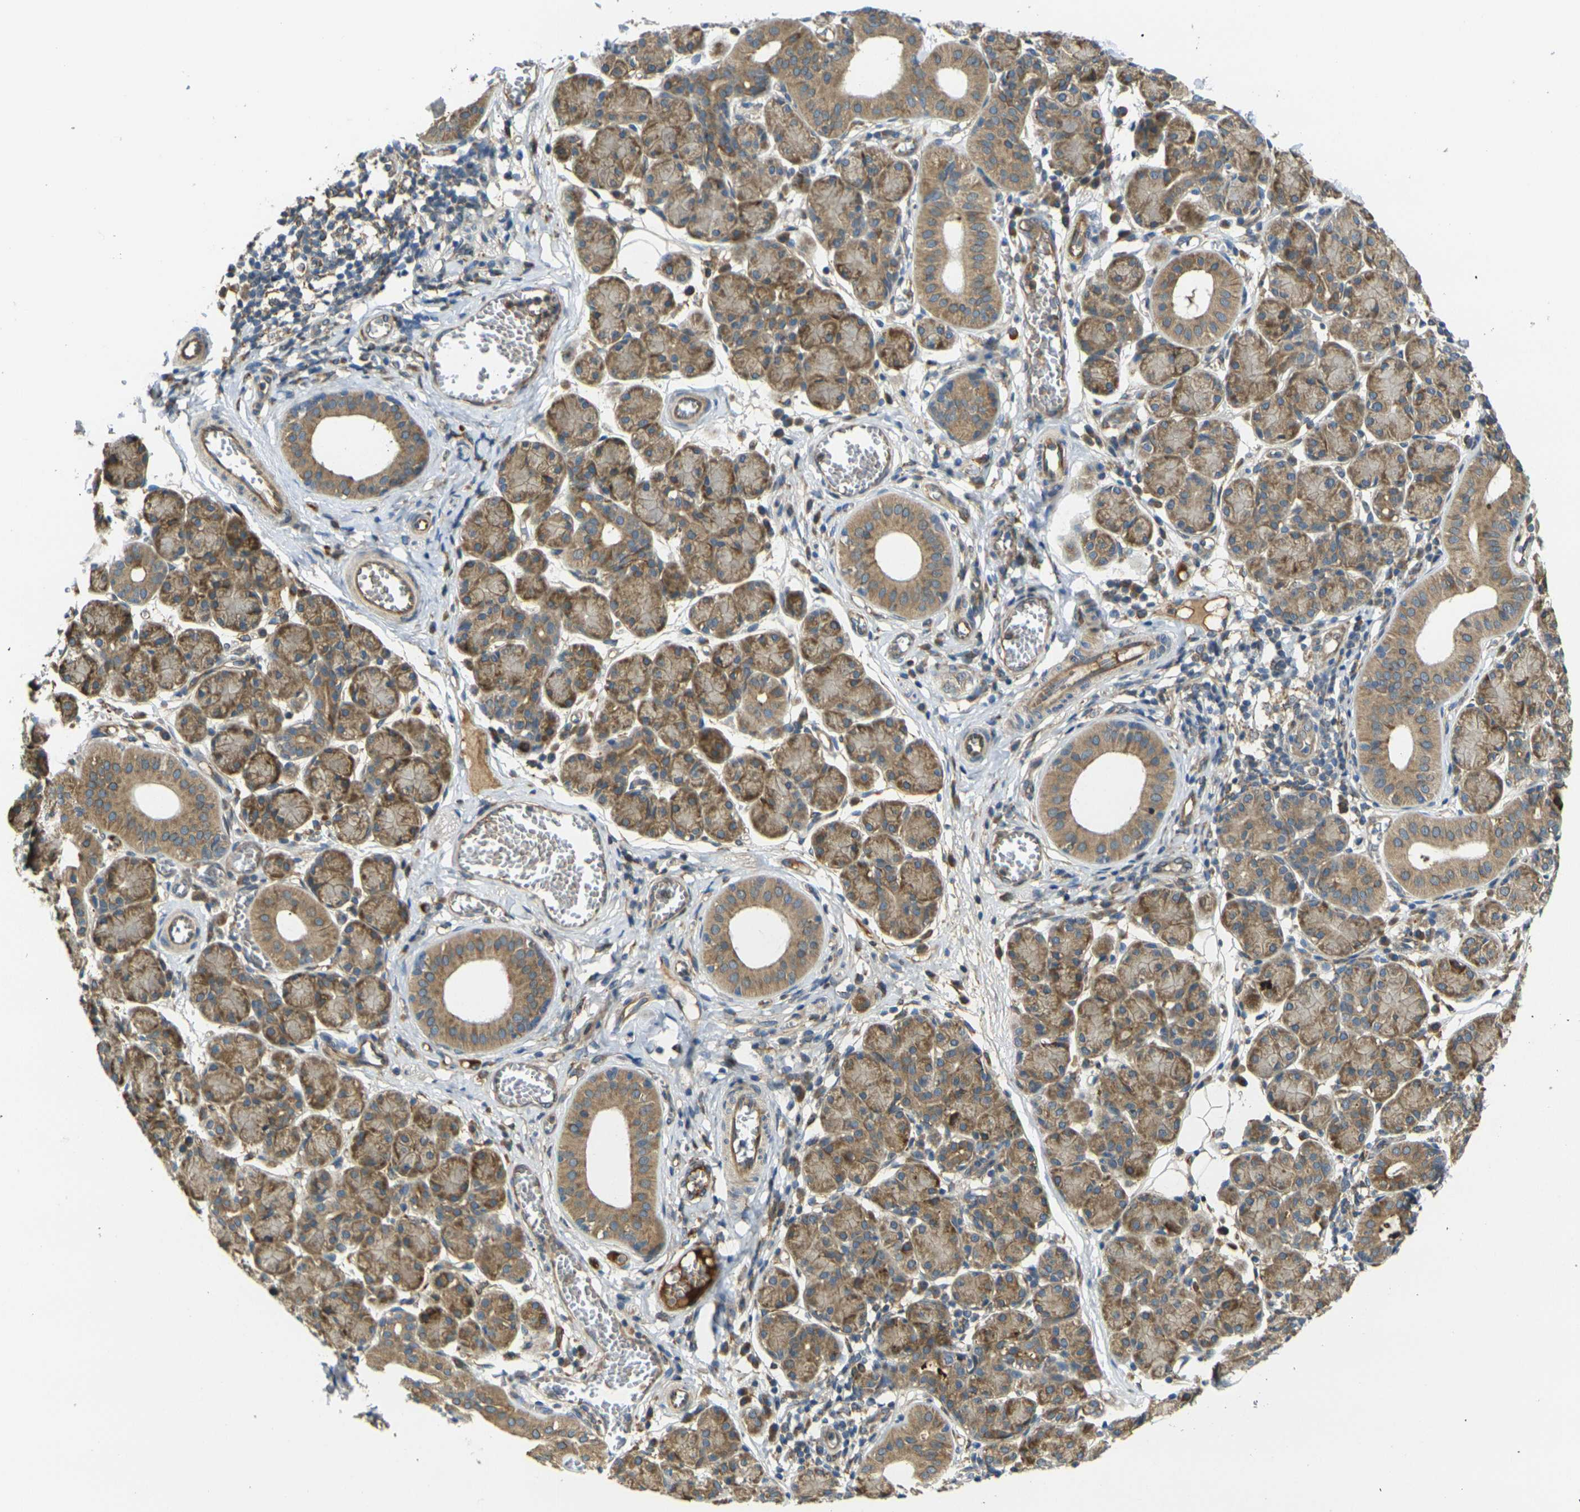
{"staining": {"intensity": "moderate", "quantity": ">75%", "location": "cytoplasmic/membranous"}, "tissue": "salivary gland", "cell_type": "Glandular cells", "image_type": "normal", "snomed": [{"axis": "morphology", "description": "Normal tissue, NOS"}, {"axis": "morphology", "description": "Inflammation, NOS"}, {"axis": "topography", "description": "Lymph node"}, {"axis": "topography", "description": "Salivary gland"}], "caption": "High-magnification brightfield microscopy of normal salivary gland stained with DAB (brown) and counterstained with hematoxylin (blue). glandular cells exhibit moderate cytoplasmic/membranous staining is identified in about>75% of cells.", "gene": "FZD1", "patient": {"sex": "male", "age": 3}}